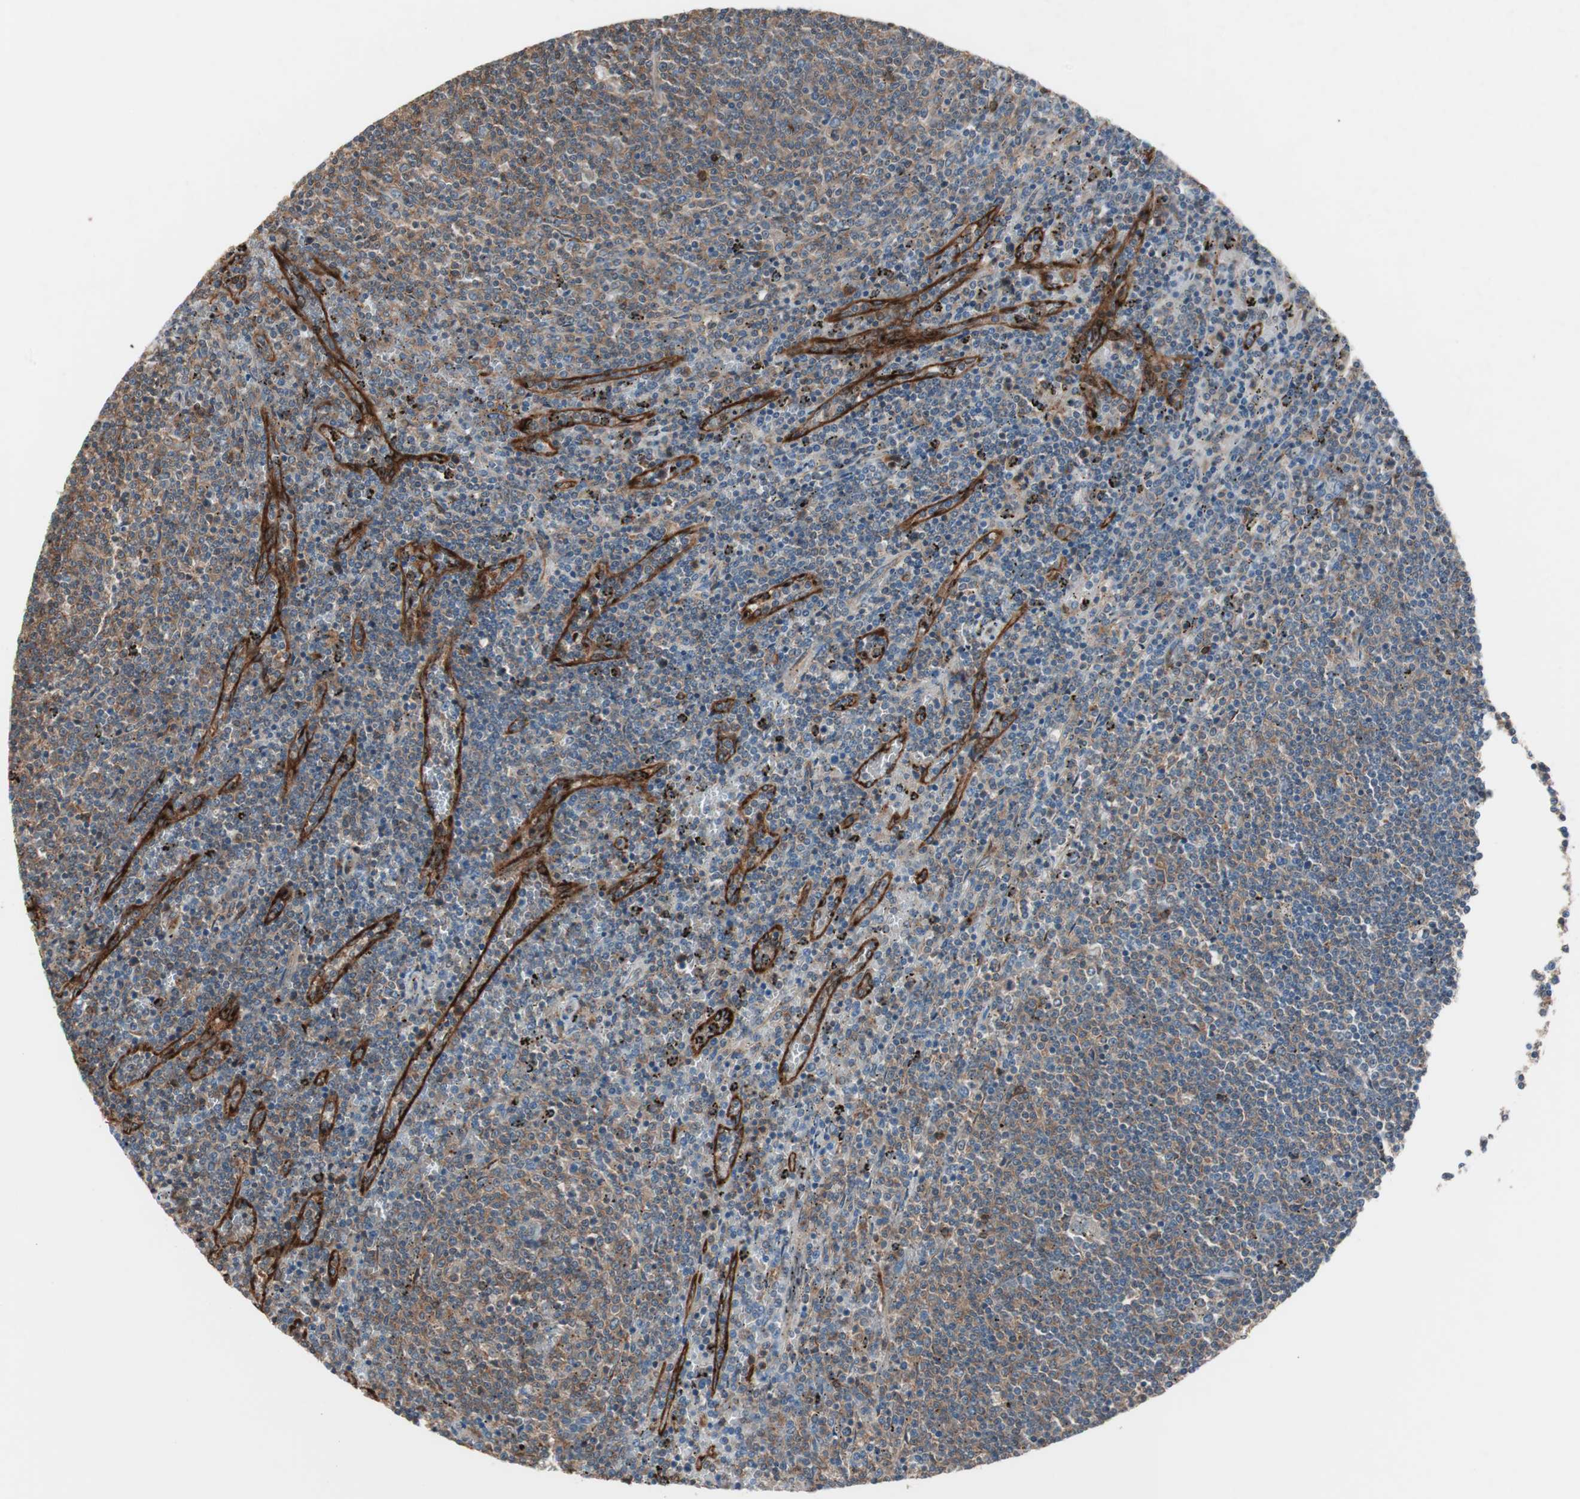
{"staining": {"intensity": "moderate", "quantity": "25%-75%", "location": "cytoplasmic/membranous"}, "tissue": "lymphoma", "cell_type": "Tumor cells", "image_type": "cancer", "snomed": [{"axis": "morphology", "description": "Malignant lymphoma, non-Hodgkin's type, Low grade"}, {"axis": "topography", "description": "Spleen"}], "caption": "Lymphoma stained with IHC exhibits moderate cytoplasmic/membranous staining in approximately 25%-75% of tumor cells. (Stains: DAB (3,3'-diaminobenzidine) in brown, nuclei in blue, Microscopy: brightfield microscopy at high magnification).", "gene": "STAB1", "patient": {"sex": "female", "age": 50}}